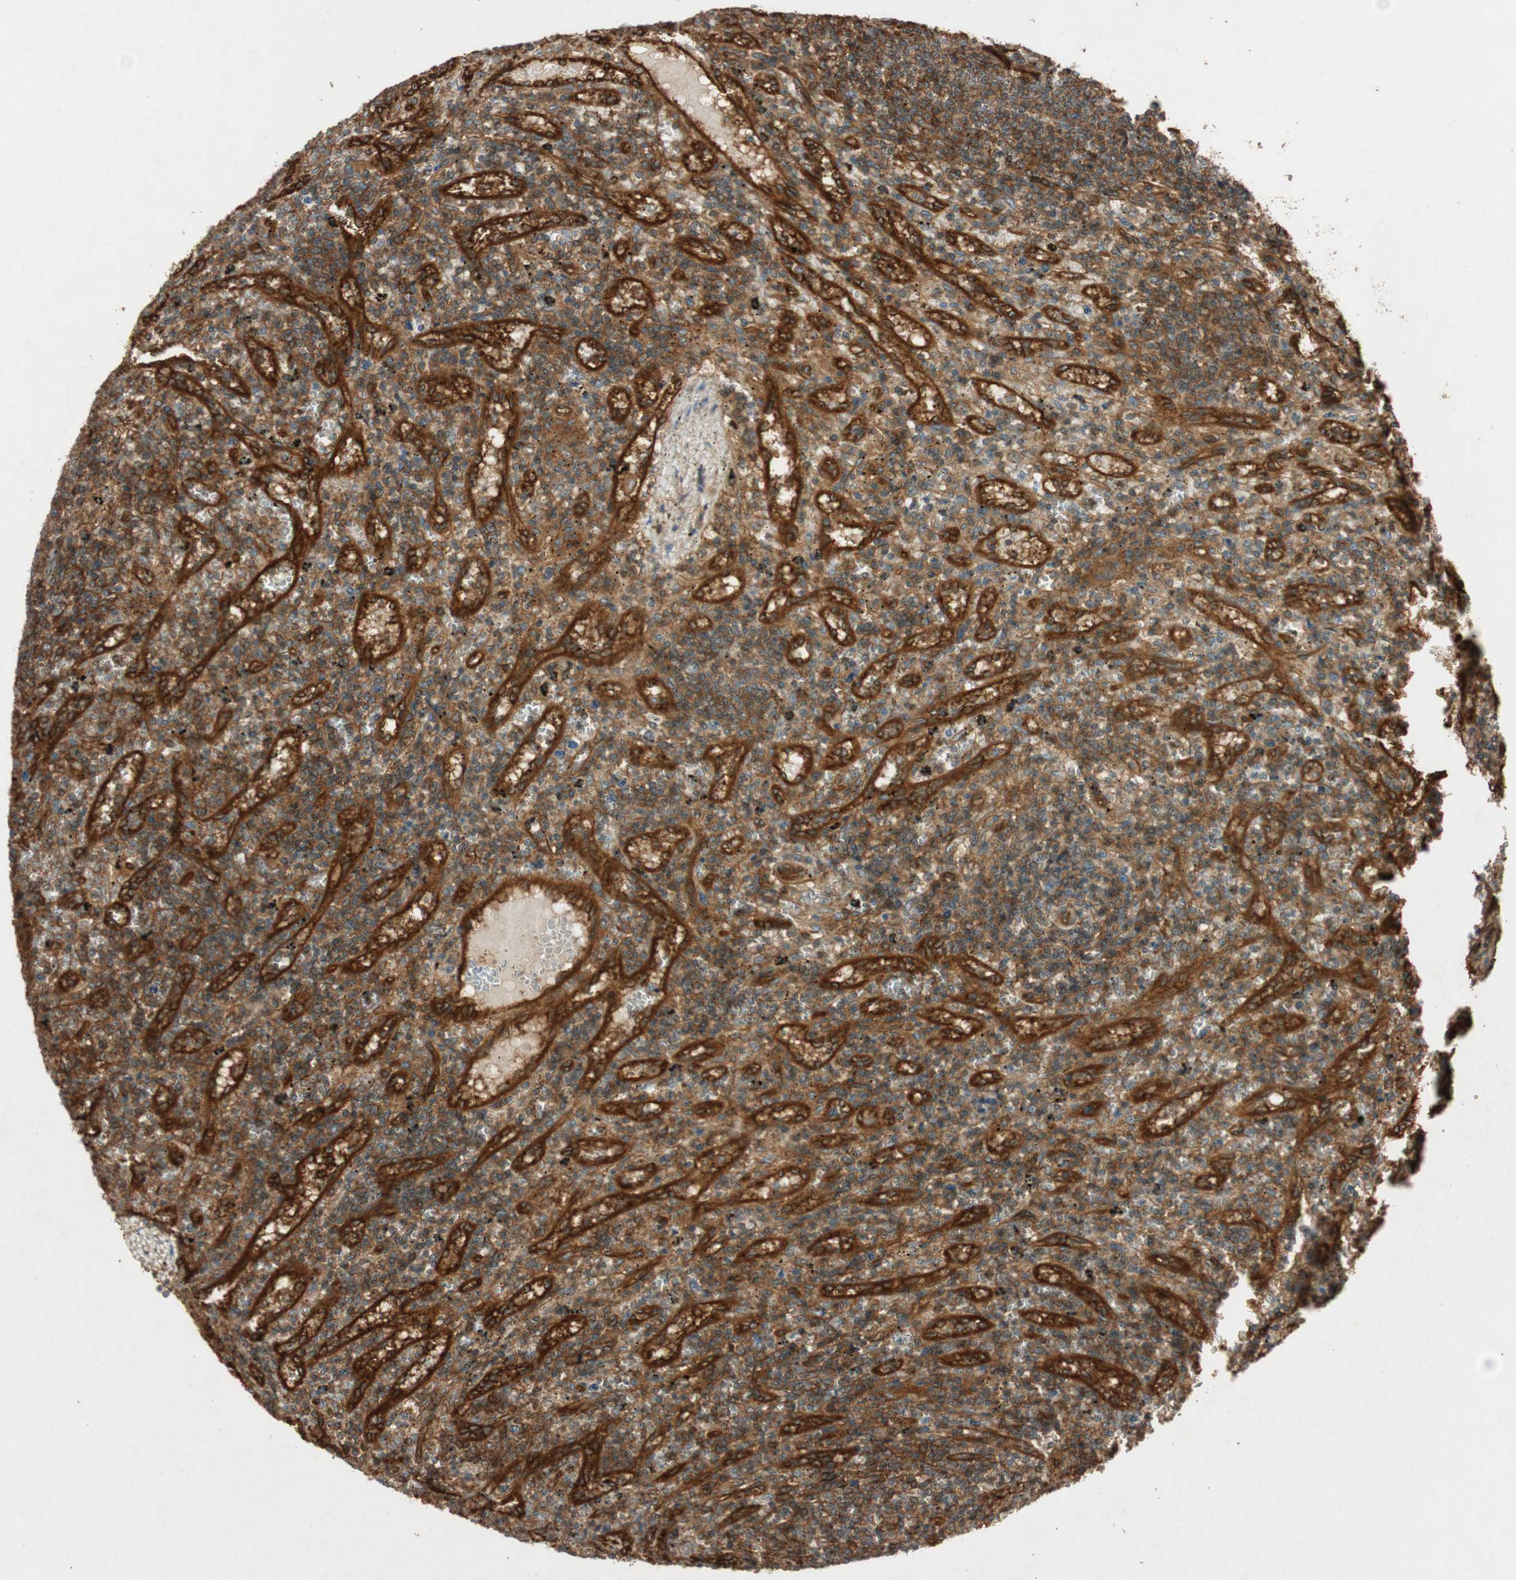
{"staining": {"intensity": "moderate", "quantity": ">75%", "location": "cytoplasmic/membranous"}, "tissue": "lymphoma", "cell_type": "Tumor cells", "image_type": "cancer", "snomed": [{"axis": "morphology", "description": "Malignant lymphoma, non-Hodgkin's type, Low grade"}, {"axis": "topography", "description": "Spleen"}], "caption": "Human lymphoma stained for a protein (brown) reveals moderate cytoplasmic/membranous positive staining in about >75% of tumor cells.", "gene": "BTN3A3", "patient": {"sex": "male", "age": 76}}